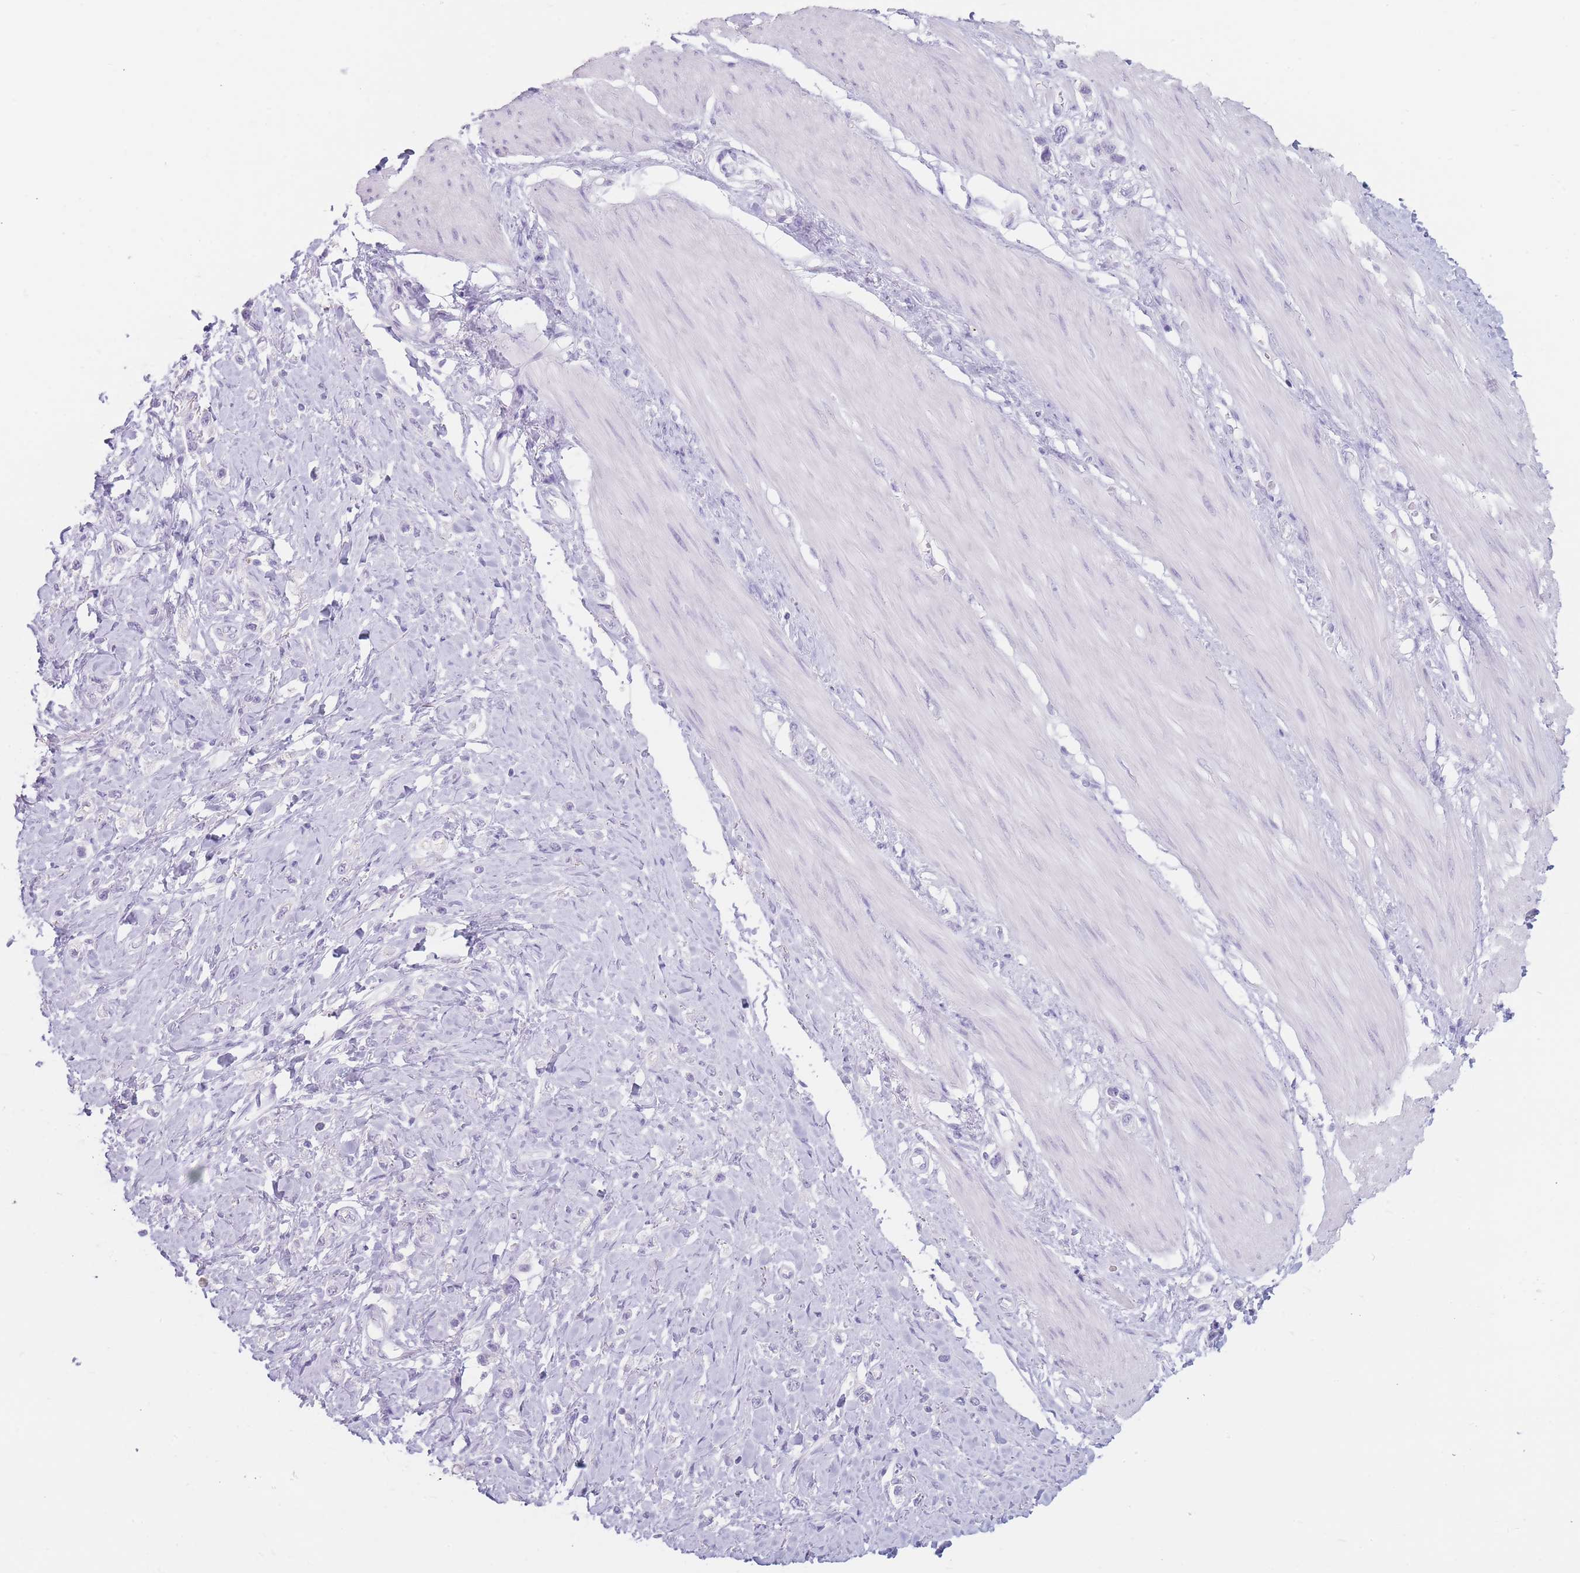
{"staining": {"intensity": "negative", "quantity": "none", "location": "none"}, "tissue": "stomach cancer", "cell_type": "Tumor cells", "image_type": "cancer", "snomed": [{"axis": "morphology", "description": "Adenocarcinoma, NOS"}, {"axis": "topography", "description": "Stomach"}], "caption": "High magnification brightfield microscopy of adenocarcinoma (stomach) stained with DAB (brown) and counterstained with hematoxylin (blue): tumor cells show no significant positivity.", "gene": "GPR12", "patient": {"sex": "female", "age": 65}}